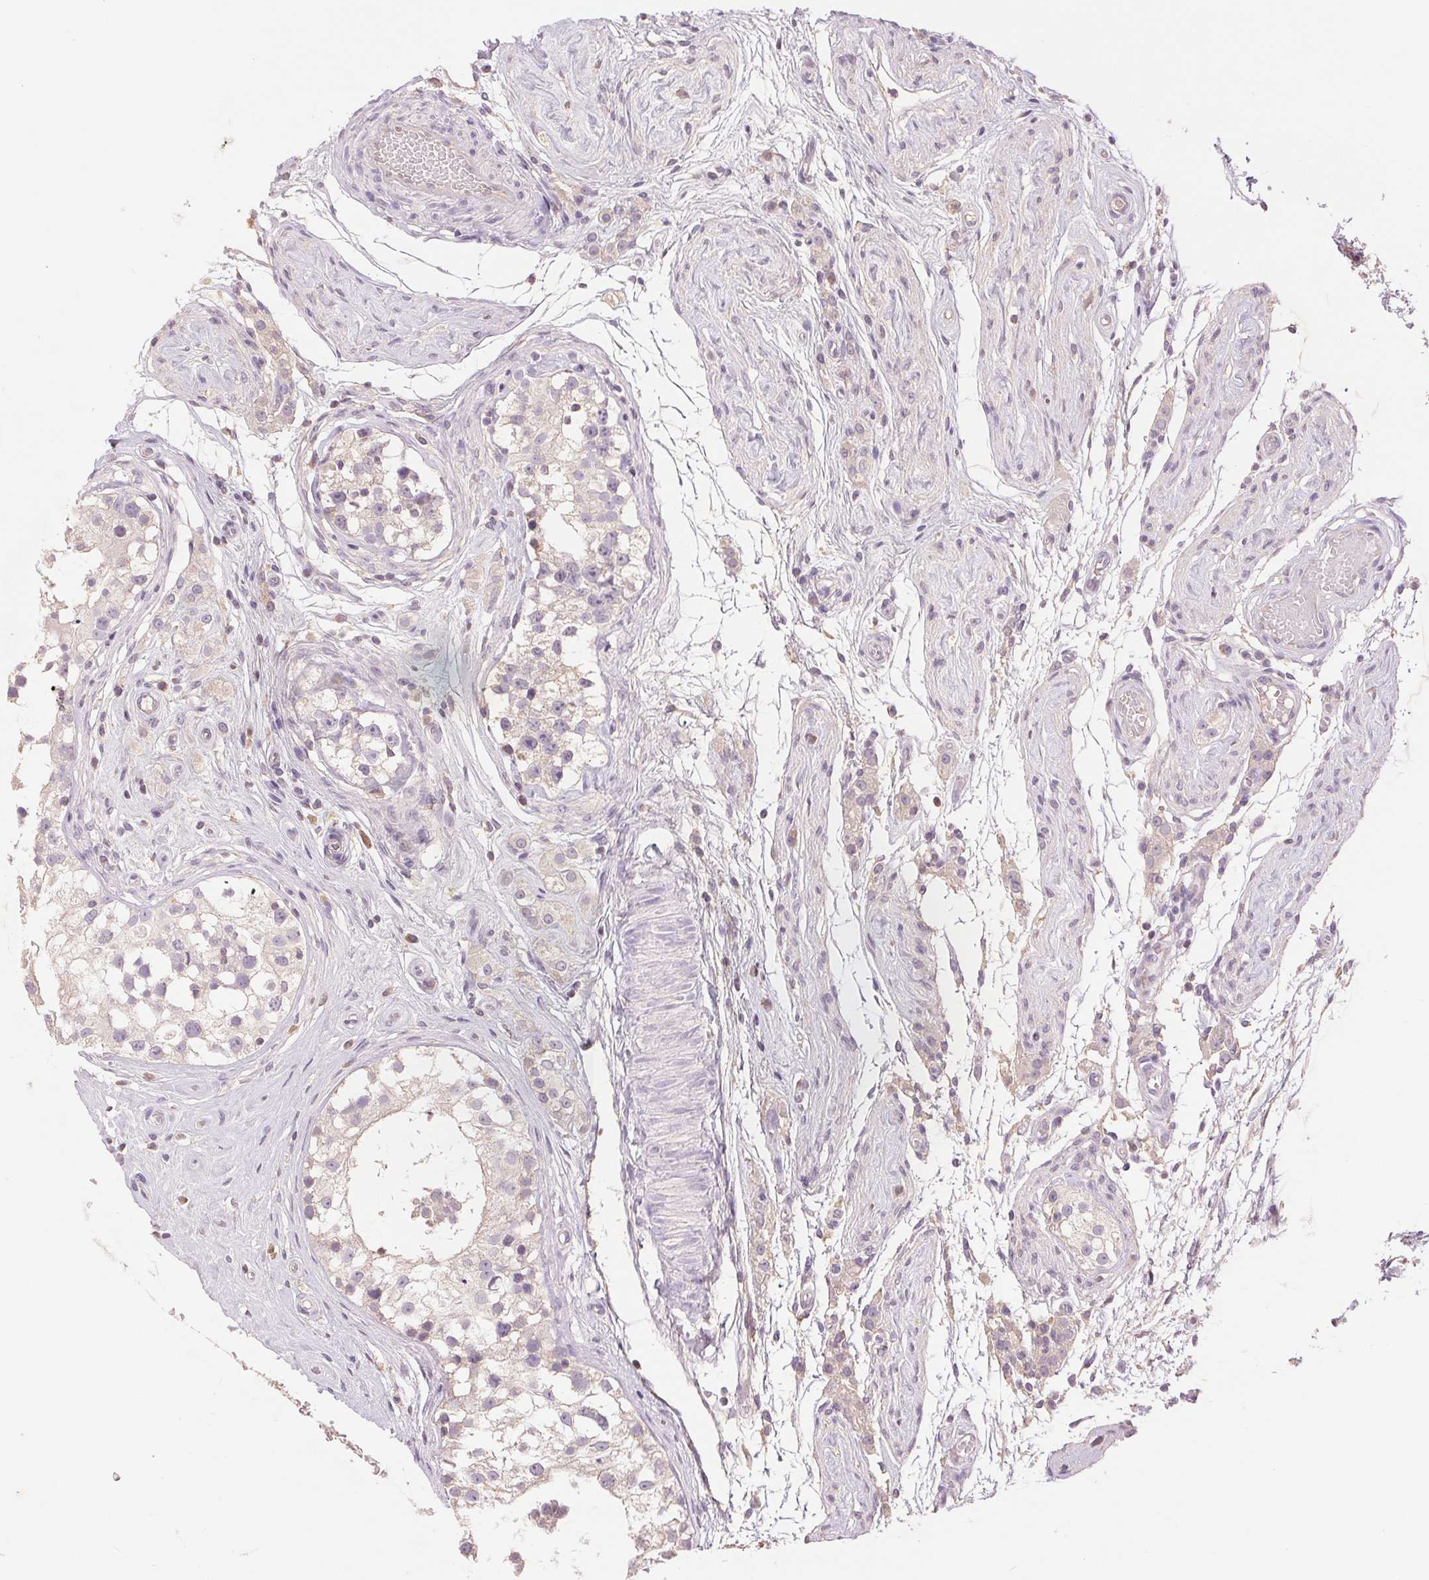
{"staining": {"intensity": "negative", "quantity": "none", "location": "none"}, "tissue": "testis", "cell_type": "Cells in seminiferous ducts", "image_type": "normal", "snomed": [{"axis": "morphology", "description": "Normal tissue, NOS"}, {"axis": "morphology", "description": "Seminoma, NOS"}, {"axis": "topography", "description": "Testis"}], "caption": "A photomicrograph of testis stained for a protein reveals no brown staining in cells in seminiferous ducts.", "gene": "FXYD4", "patient": {"sex": "male", "age": 29}}